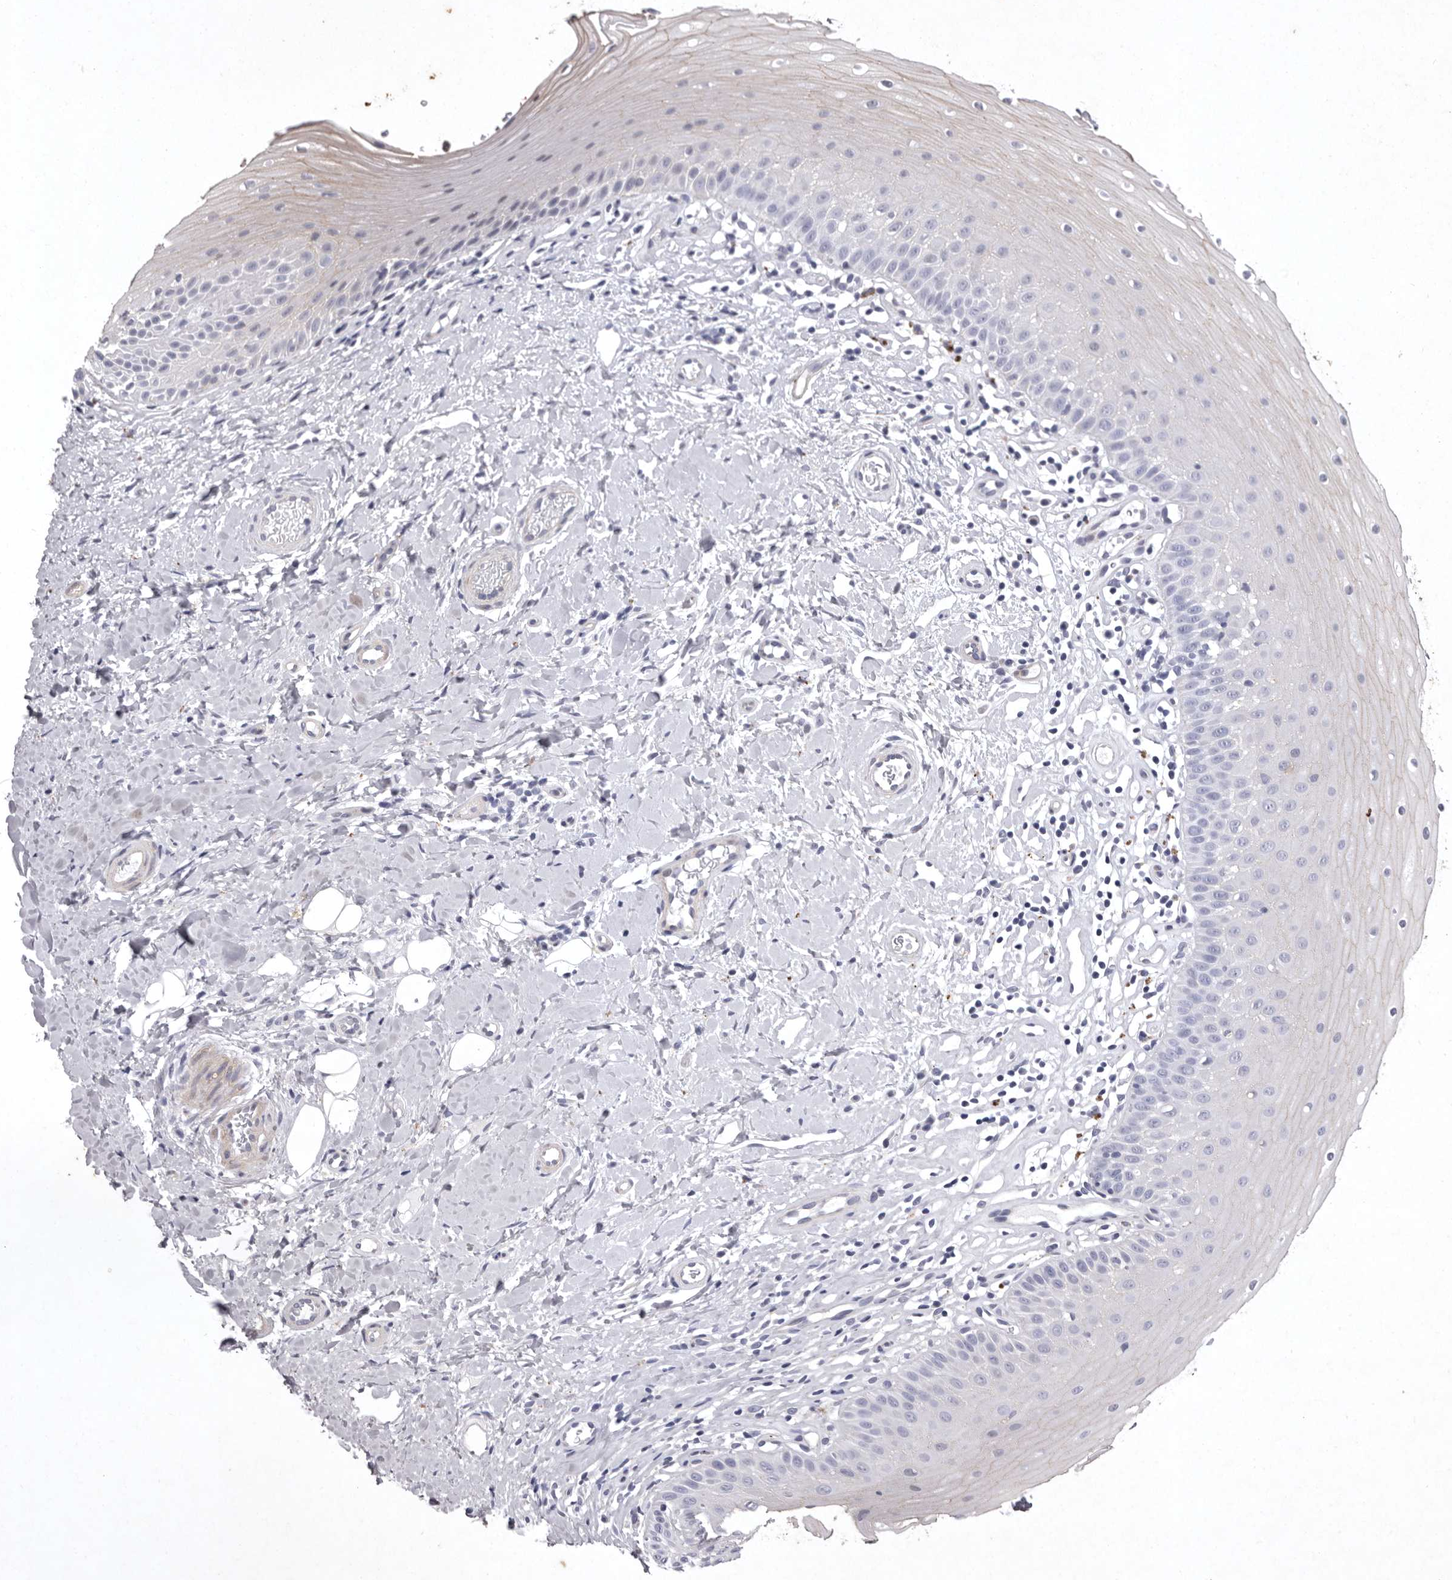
{"staining": {"intensity": "weak", "quantity": "<25%", "location": "cytoplasmic/membranous"}, "tissue": "oral mucosa", "cell_type": "Squamous epithelial cells", "image_type": "normal", "snomed": [{"axis": "morphology", "description": "Normal tissue, NOS"}, {"axis": "topography", "description": "Oral tissue"}], "caption": "DAB immunohistochemical staining of normal oral mucosa reveals no significant staining in squamous epithelial cells. (Brightfield microscopy of DAB (3,3'-diaminobenzidine) immunohistochemistry (IHC) at high magnification).", "gene": "NKAIN4", "patient": {"sex": "female", "age": 56}}